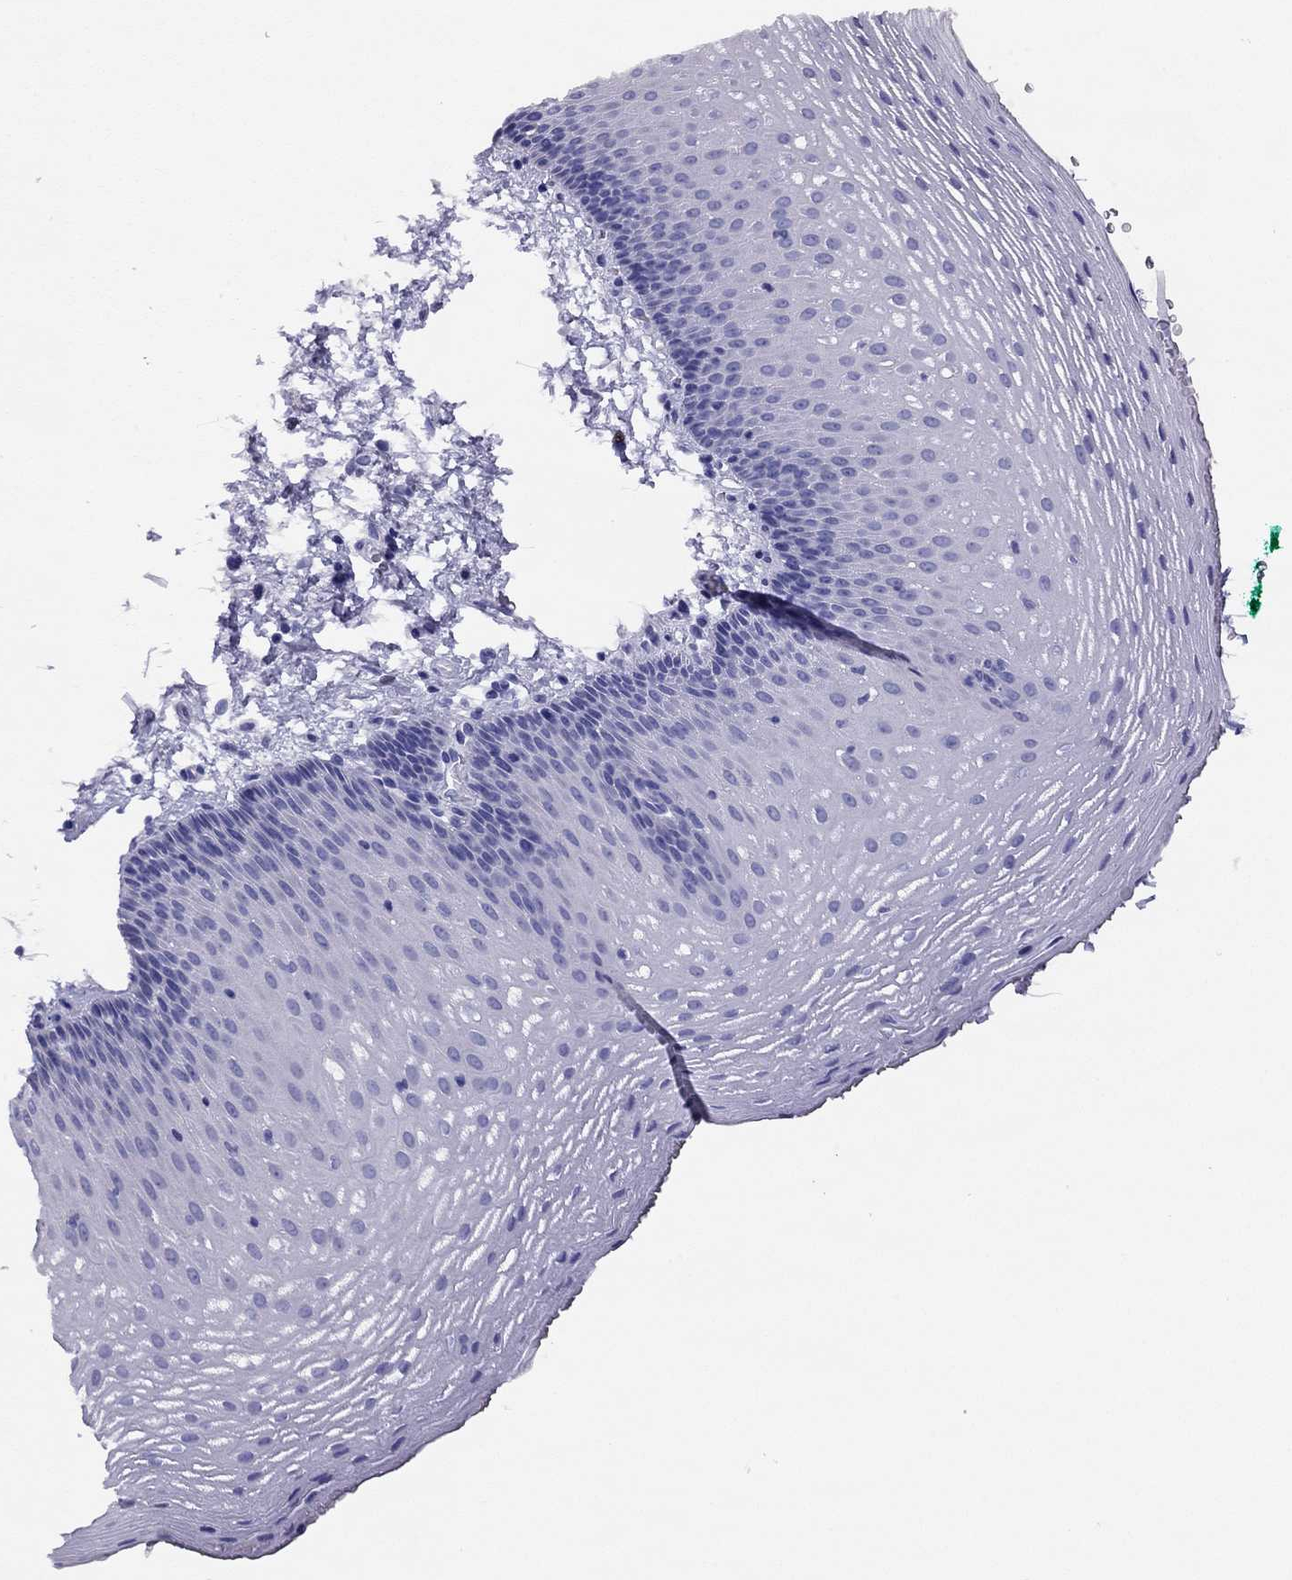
{"staining": {"intensity": "negative", "quantity": "none", "location": "none"}, "tissue": "esophagus", "cell_type": "Squamous epithelial cells", "image_type": "normal", "snomed": [{"axis": "morphology", "description": "Normal tissue, NOS"}, {"axis": "topography", "description": "Esophagus"}], "caption": "IHC histopathology image of normal esophagus: human esophagus stained with DAB shows no significant protein positivity in squamous epithelial cells. The staining was performed using DAB (3,3'-diaminobenzidine) to visualize the protein expression in brown, while the nuclei were stained in blue with hematoxylin (Magnification: 20x).", "gene": "LRIT2", "patient": {"sex": "male", "age": 76}}